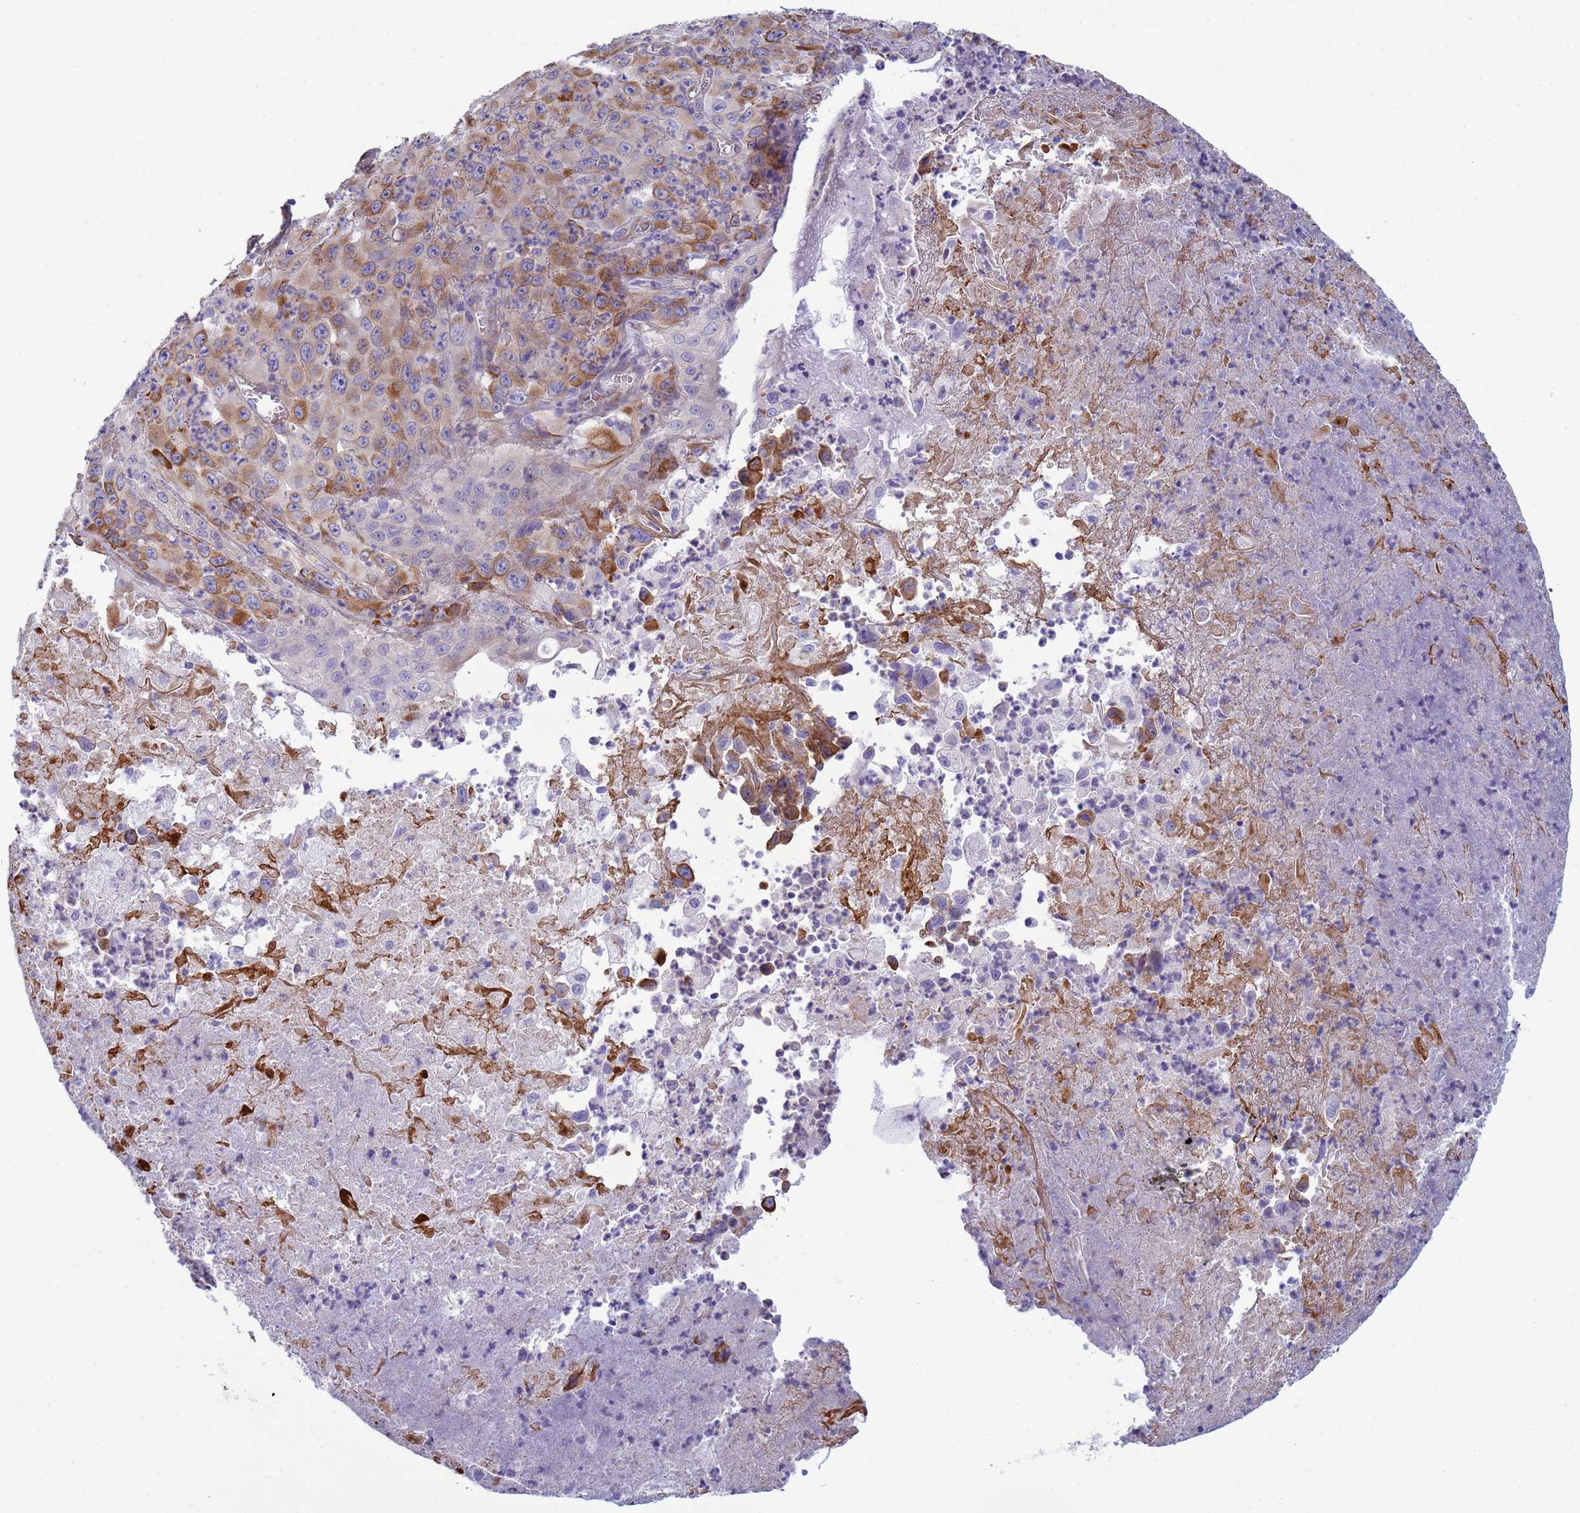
{"staining": {"intensity": "moderate", "quantity": "25%-75%", "location": "cytoplasmic/membranous"}, "tissue": "melanoma", "cell_type": "Tumor cells", "image_type": "cancer", "snomed": [{"axis": "morphology", "description": "Malignant melanoma, Metastatic site"}, {"axis": "topography", "description": "Brain"}], "caption": "Tumor cells display medium levels of moderate cytoplasmic/membranous positivity in about 25%-75% of cells in human malignant melanoma (metastatic site).", "gene": "TRPC6", "patient": {"sex": "female", "age": 53}}